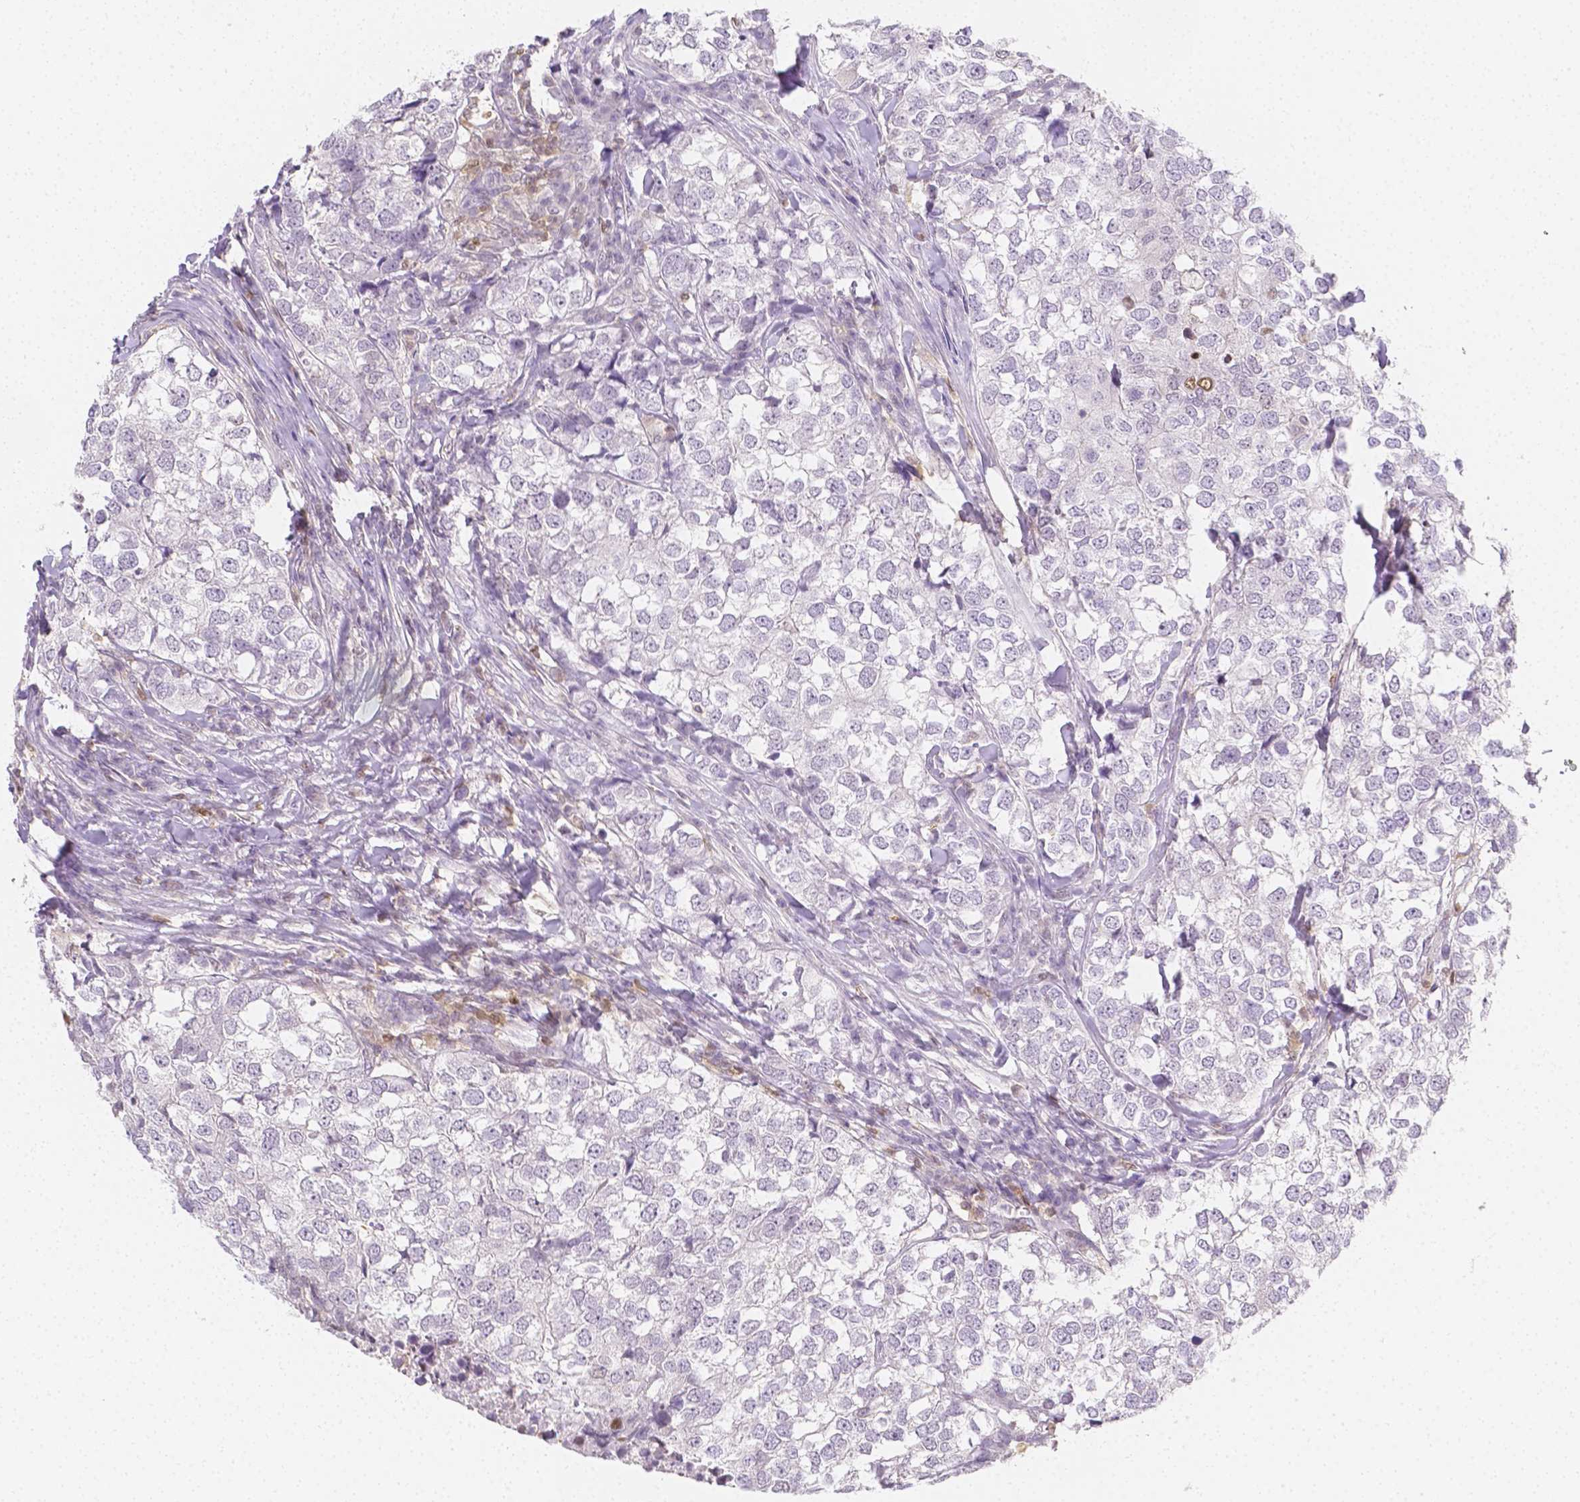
{"staining": {"intensity": "negative", "quantity": "none", "location": "none"}, "tissue": "breast cancer", "cell_type": "Tumor cells", "image_type": "cancer", "snomed": [{"axis": "morphology", "description": "Duct carcinoma"}, {"axis": "topography", "description": "Breast"}], "caption": "A micrograph of breast cancer stained for a protein demonstrates no brown staining in tumor cells. Brightfield microscopy of IHC stained with DAB (brown) and hematoxylin (blue), captured at high magnification.", "gene": "SGTB", "patient": {"sex": "female", "age": 30}}